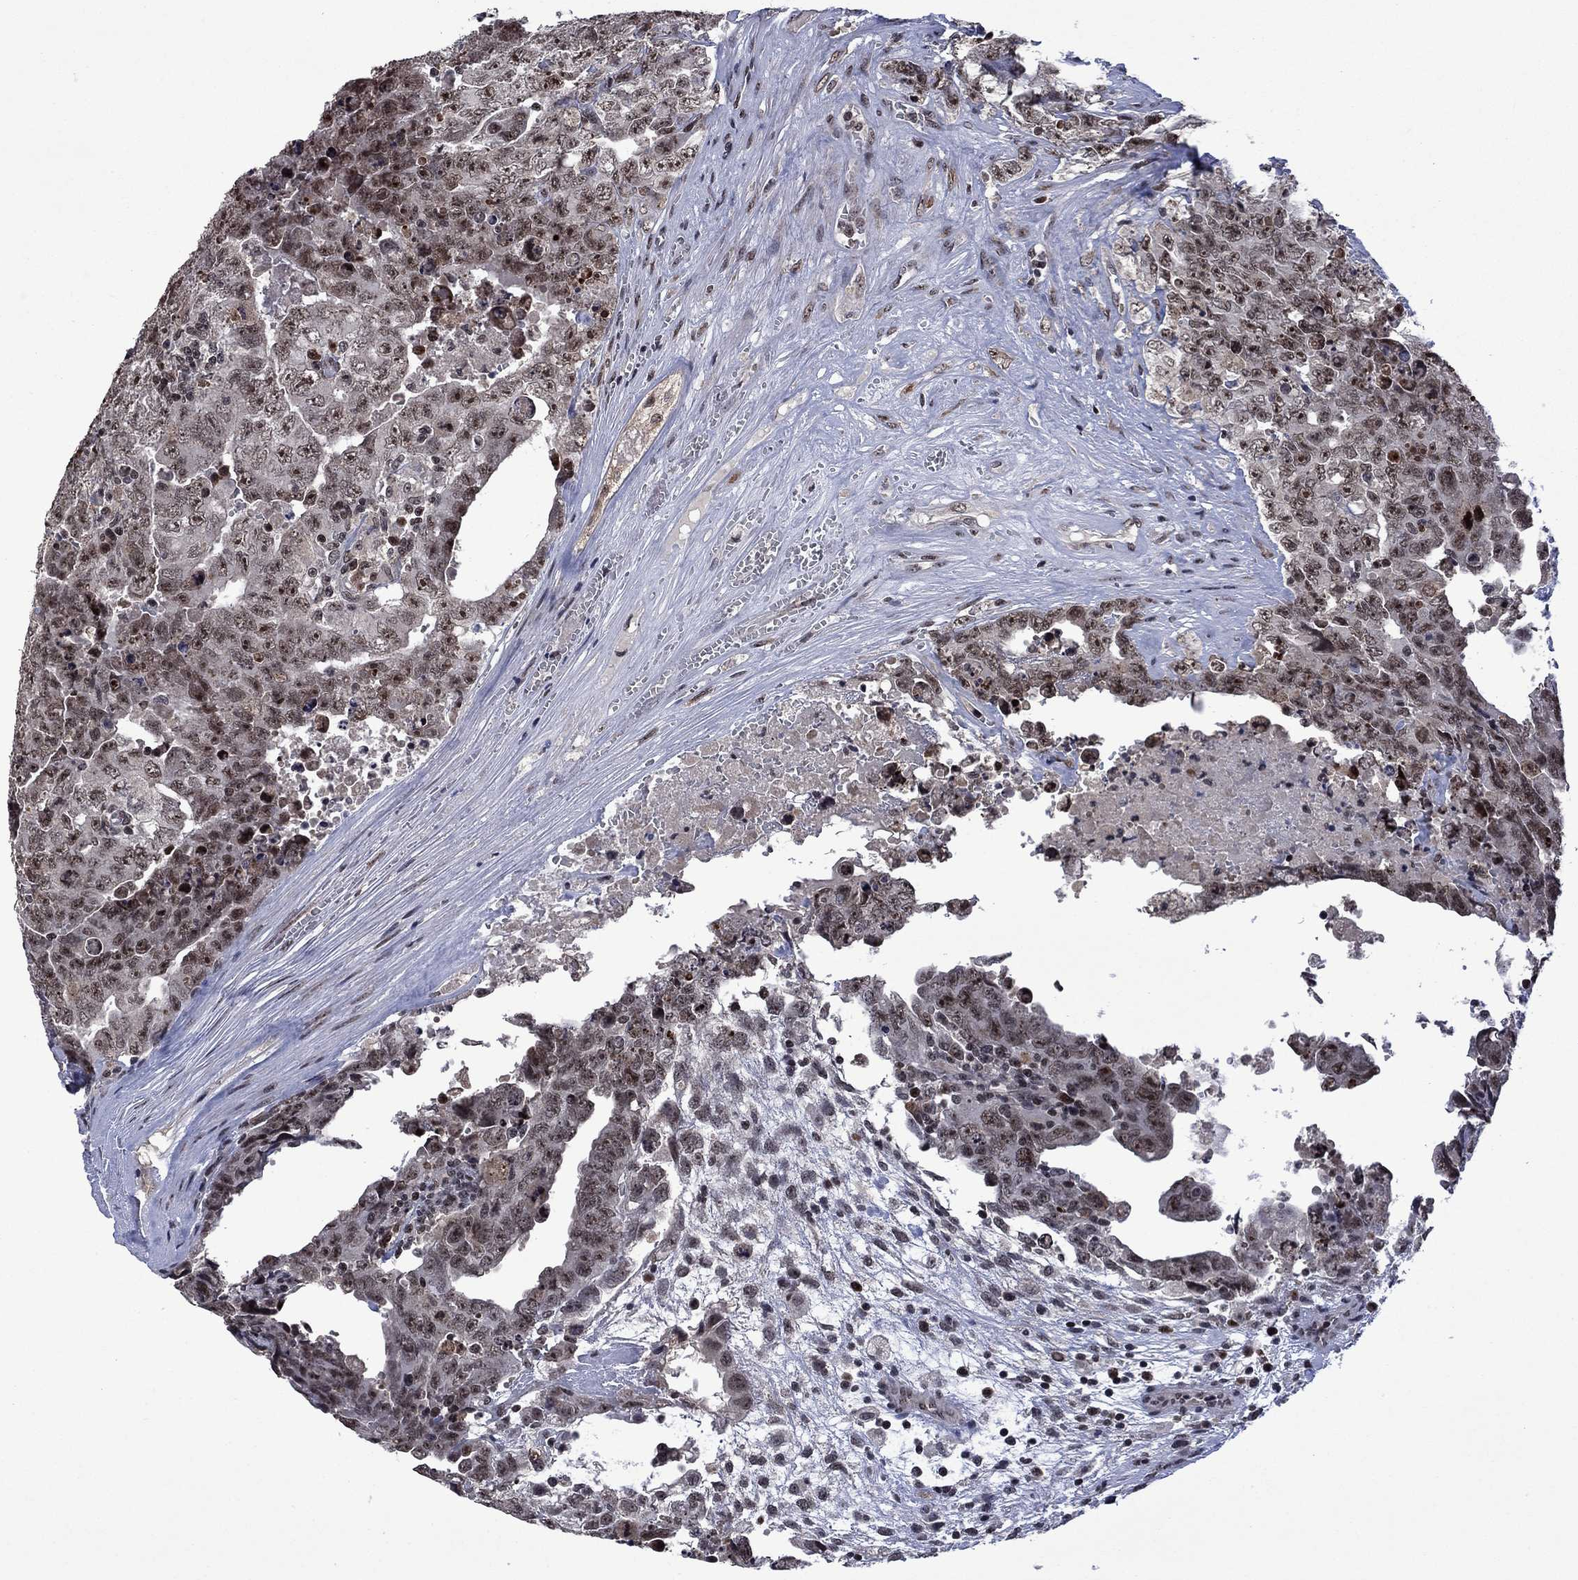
{"staining": {"intensity": "weak", "quantity": "25%-75%", "location": "nuclear"}, "tissue": "testis cancer", "cell_type": "Tumor cells", "image_type": "cancer", "snomed": [{"axis": "morphology", "description": "Carcinoma, Embryonal, NOS"}, {"axis": "topography", "description": "Testis"}], "caption": "The micrograph reveals a brown stain indicating the presence of a protein in the nuclear of tumor cells in embryonal carcinoma (testis). The staining was performed using DAB, with brown indicating positive protein expression. Nuclei are stained blue with hematoxylin.", "gene": "FBL", "patient": {"sex": "male", "age": 24}}